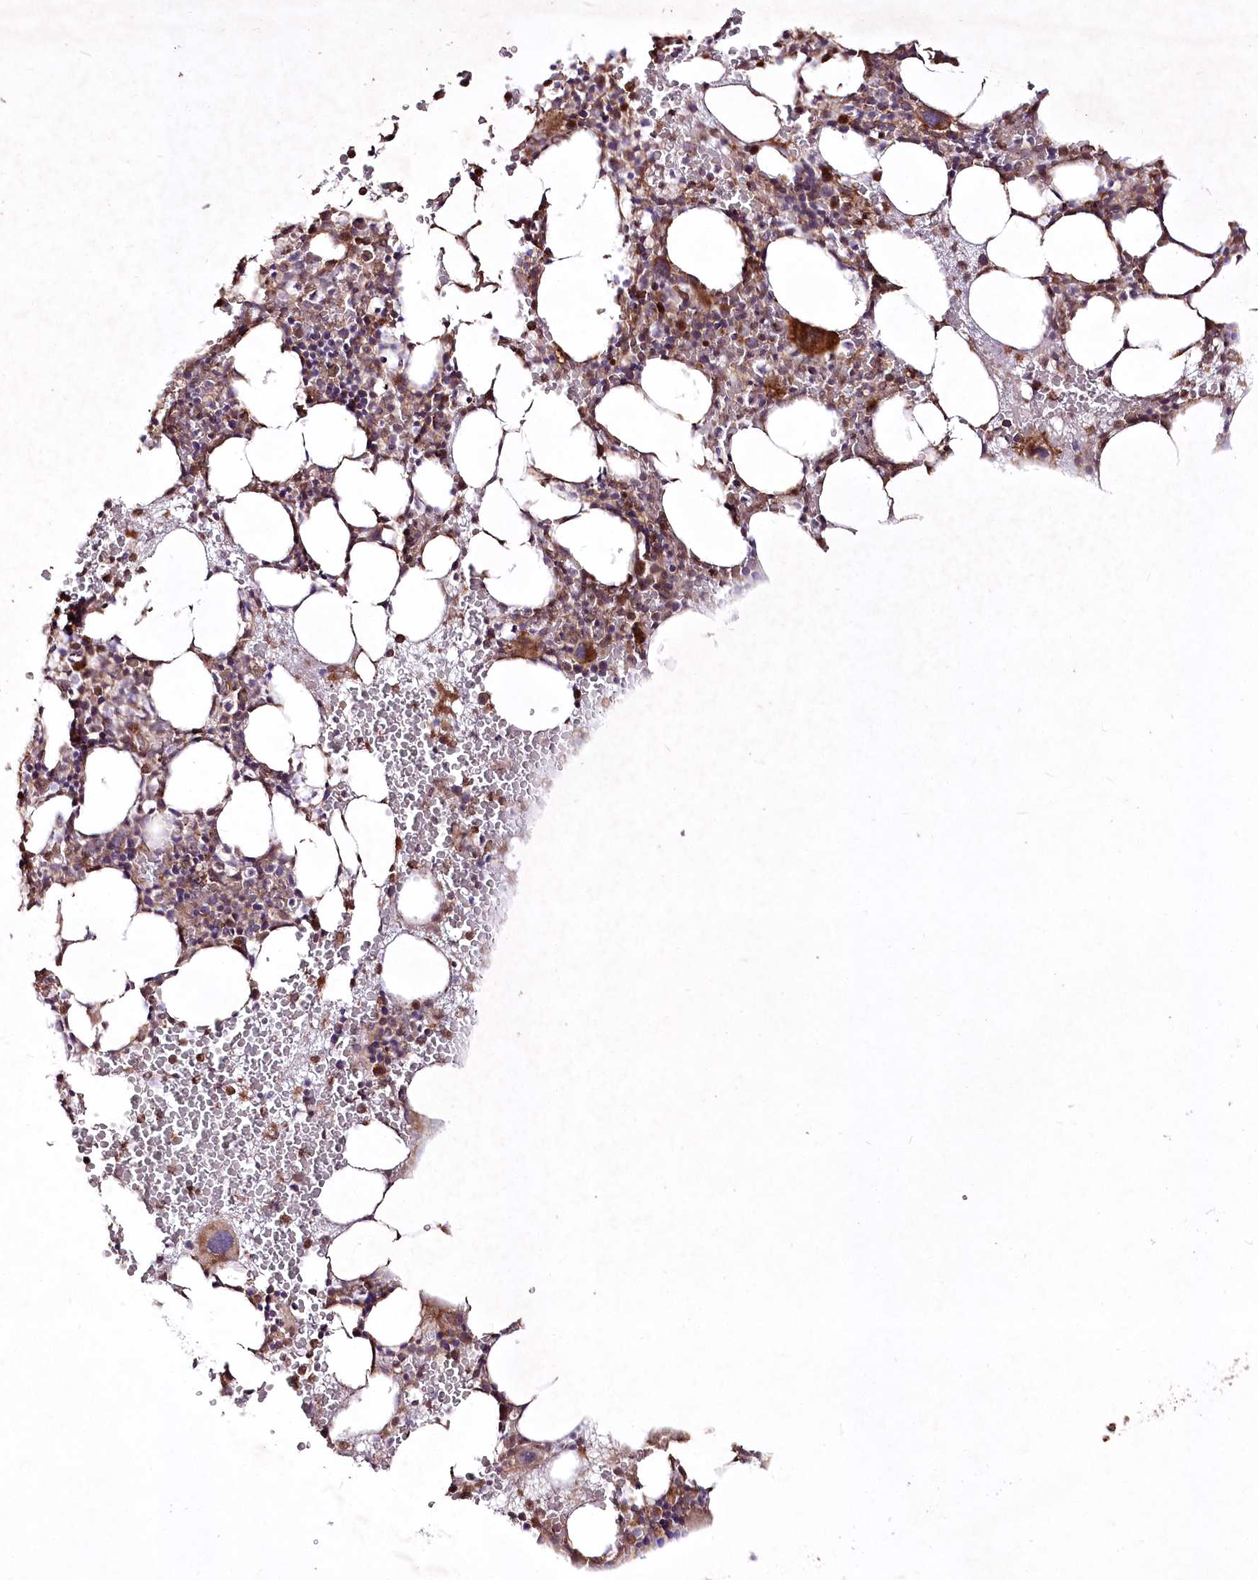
{"staining": {"intensity": "strong", "quantity": ">75%", "location": "cytoplasmic/membranous,nuclear"}, "tissue": "bone marrow", "cell_type": "Hematopoietic cells", "image_type": "normal", "snomed": [{"axis": "morphology", "description": "Normal tissue, NOS"}, {"axis": "topography", "description": "Bone marrow"}], "caption": "A photomicrograph showing strong cytoplasmic/membranous,nuclear positivity in about >75% of hematopoietic cells in benign bone marrow, as visualized by brown immunohistochemical staining.", "gene": "PSTK", "patient": {"sex": "male", "age": 36}}